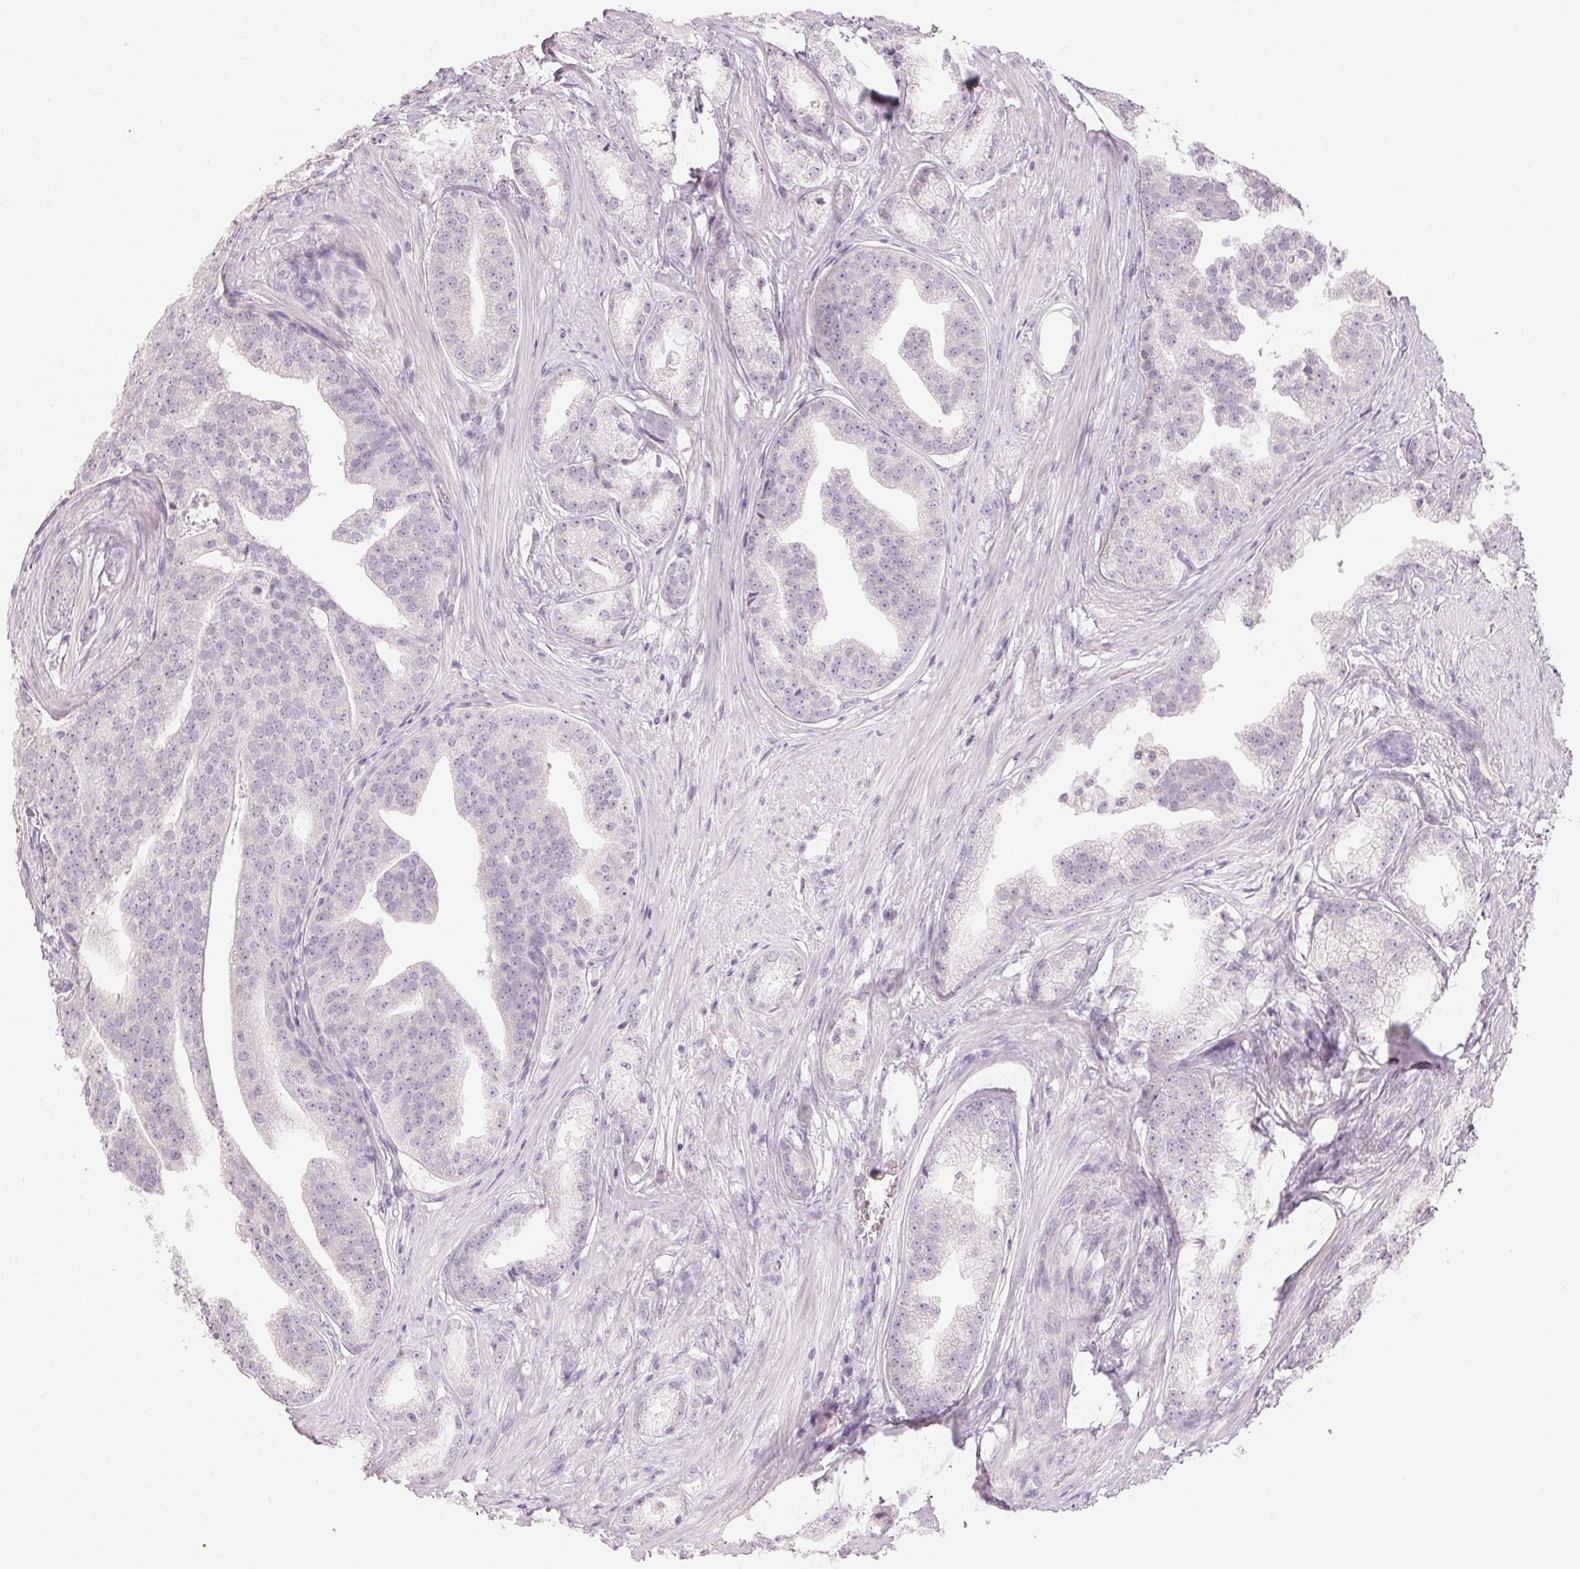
{"staining": {"intensity": "negative", "quantity": "none", "location": "none"}, "tissue": "prostate cancer", "cell_type": "Tumor cells", "image_type": "cancer", "snomed": [{"axis": "morphology", "description": "Adenocarcinoma, Low grade"}, {"axis": "topography", "description": "Prostate"}], "caption": "Tumor cells show no significant positivity in prostate adenocarcinoma (low-grade).", "gene": "LVRN", "patient": {"sex": "male", "age": 65}}